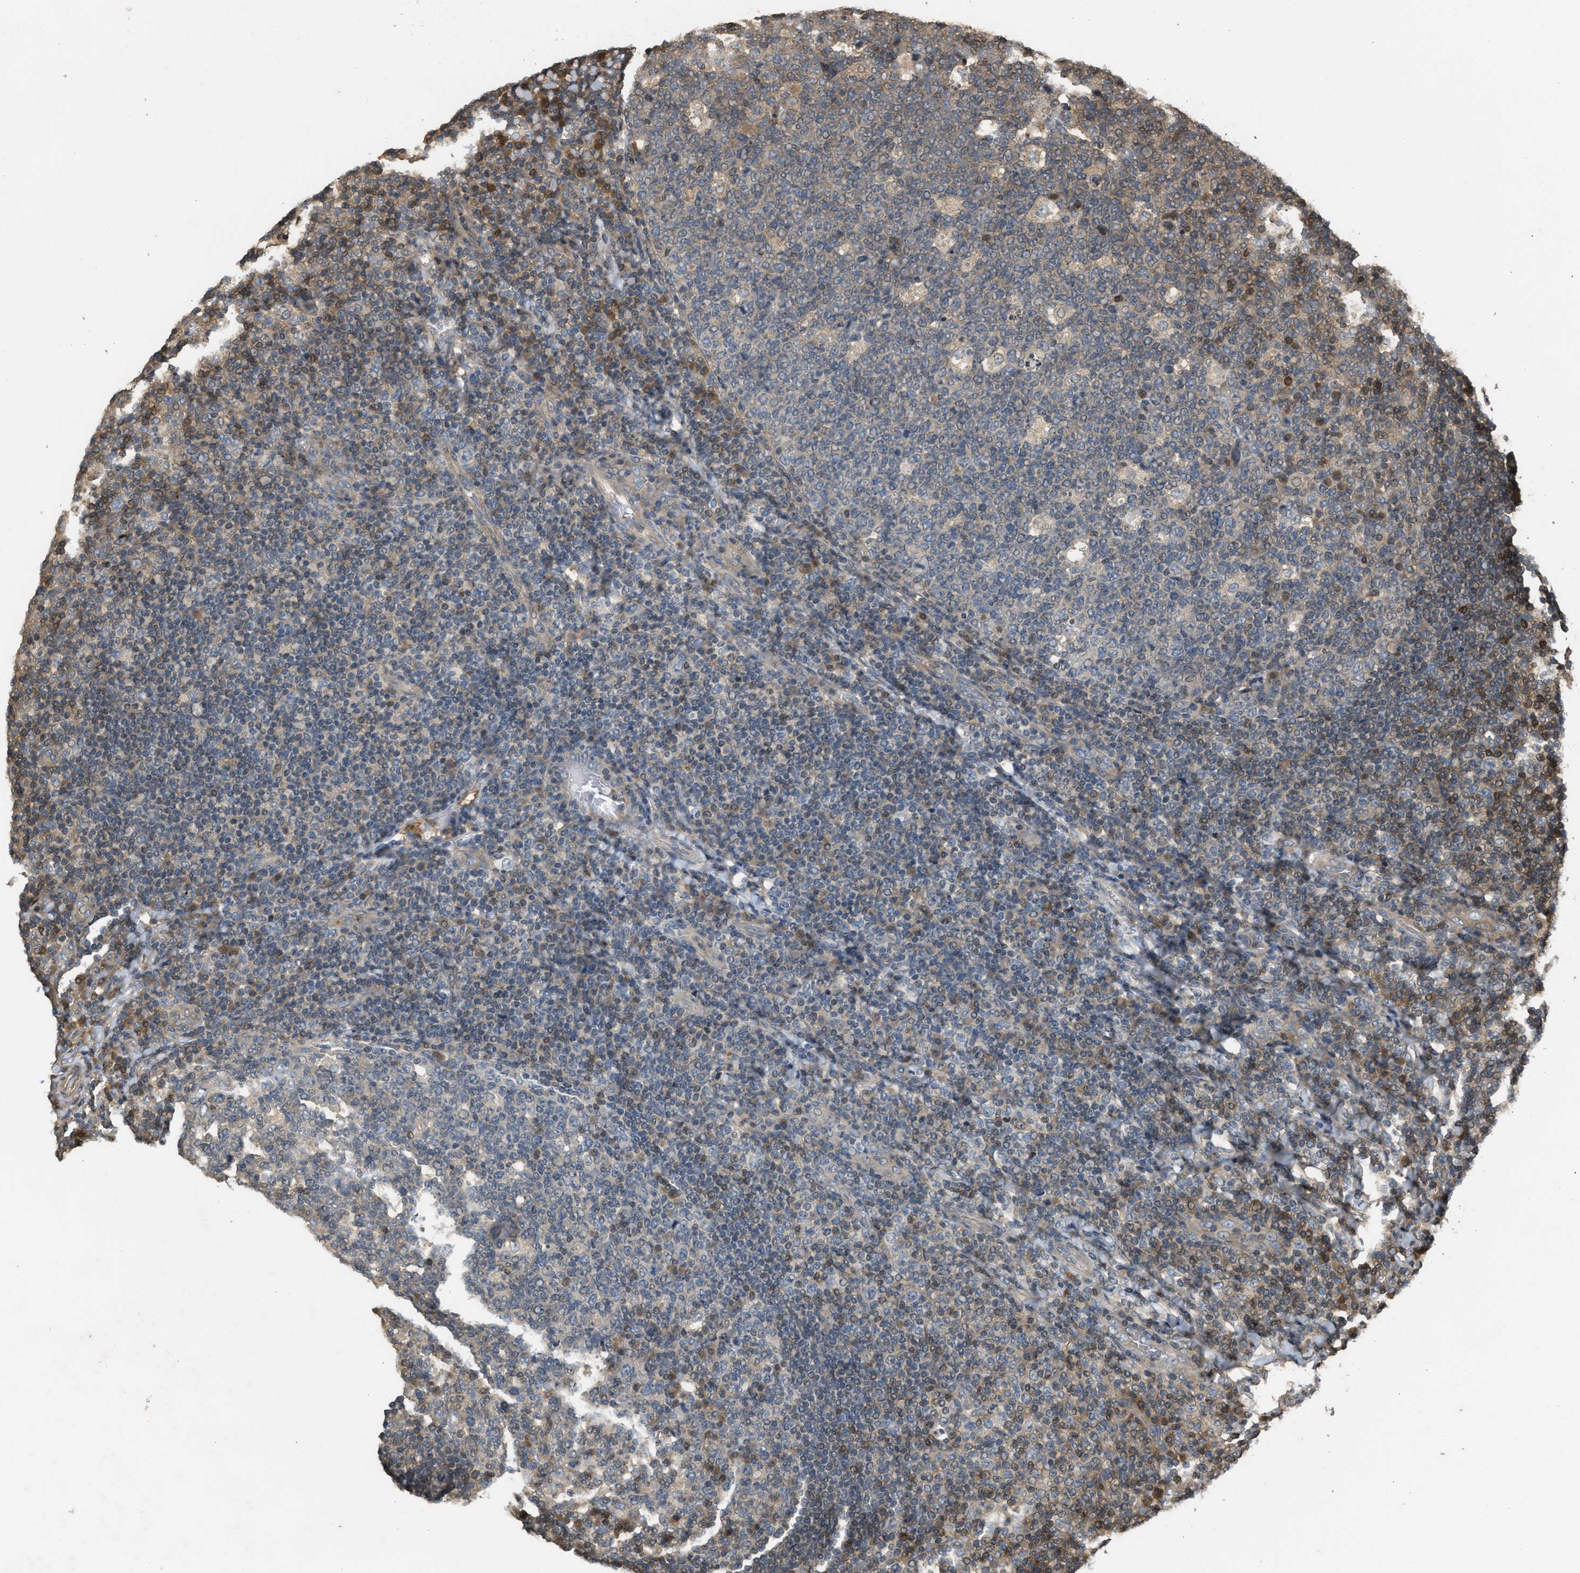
{"staining": {"intensity": "negative", "quantity": "none", "location": "none"}, "tissue": "tonsil", "cell_type": "Germinal center cells", "image_type": "normal", "snomed": [{"axis": "morphology", "description": "Normal tissue, NOS"}, {"axis": "topography", "description": "Tonsil"}], "caption": "The photomicrograph demonstrates no staining of germinal center cells in normal tonsil. Brightfield microscopy of immunohistochemistry stained with DAB (3,3'-diaminobenzidine) (brown) and hematoxylin (blue), captured at high magnification.", "gene": "ARHGDIA", "patient": {"sex": "male", "age": 17}}